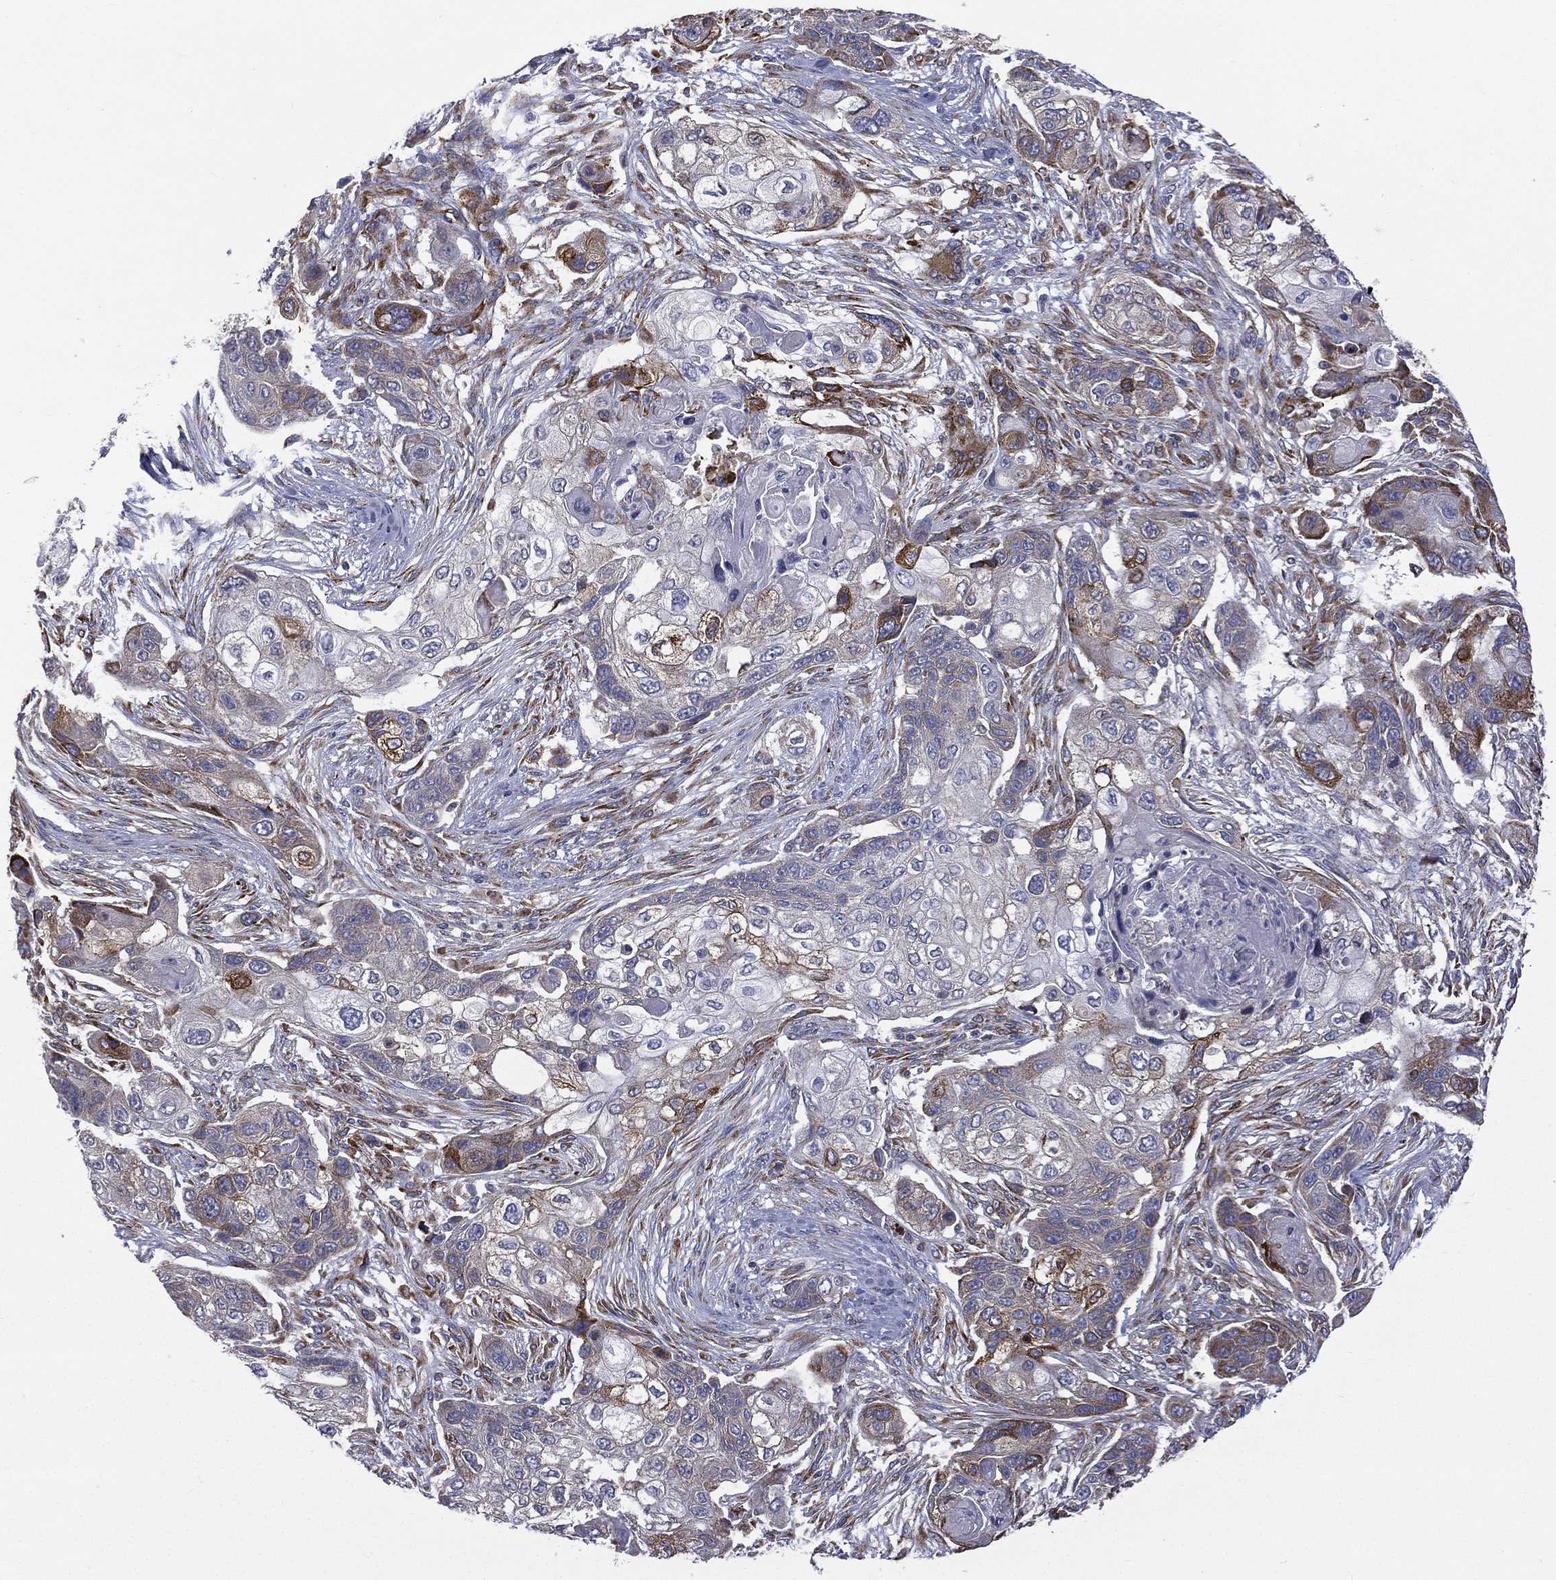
{"staining": {"intensity": "moderate", "quantity": "<25%", "location": "cytoplasmic/membranous"}, "tissue": "lung cancer", "cell_type": "Tumor cells", "image_type": "cancer", "snomed": [{"axis": "morphology", "description": "Squamous cell carcinoma, NOS"}, {"axis": "topography", "description": "Lung"}], "caption": "IHC (DAB) staining of human lung cancer (squamous cell carcinoma) displays moderate cytoplasmic/membranous protein expression in approximately <25% of tumor cells. The staining was performed using DAB (3,3'-diaminobenzidine) to visualize the protein expression in brown, while the nuclei were stained in blue with hematoxylin (Magnification: 20x).", "gene": "C20orf96", "patient": {"sex": "male", "age": 69}}